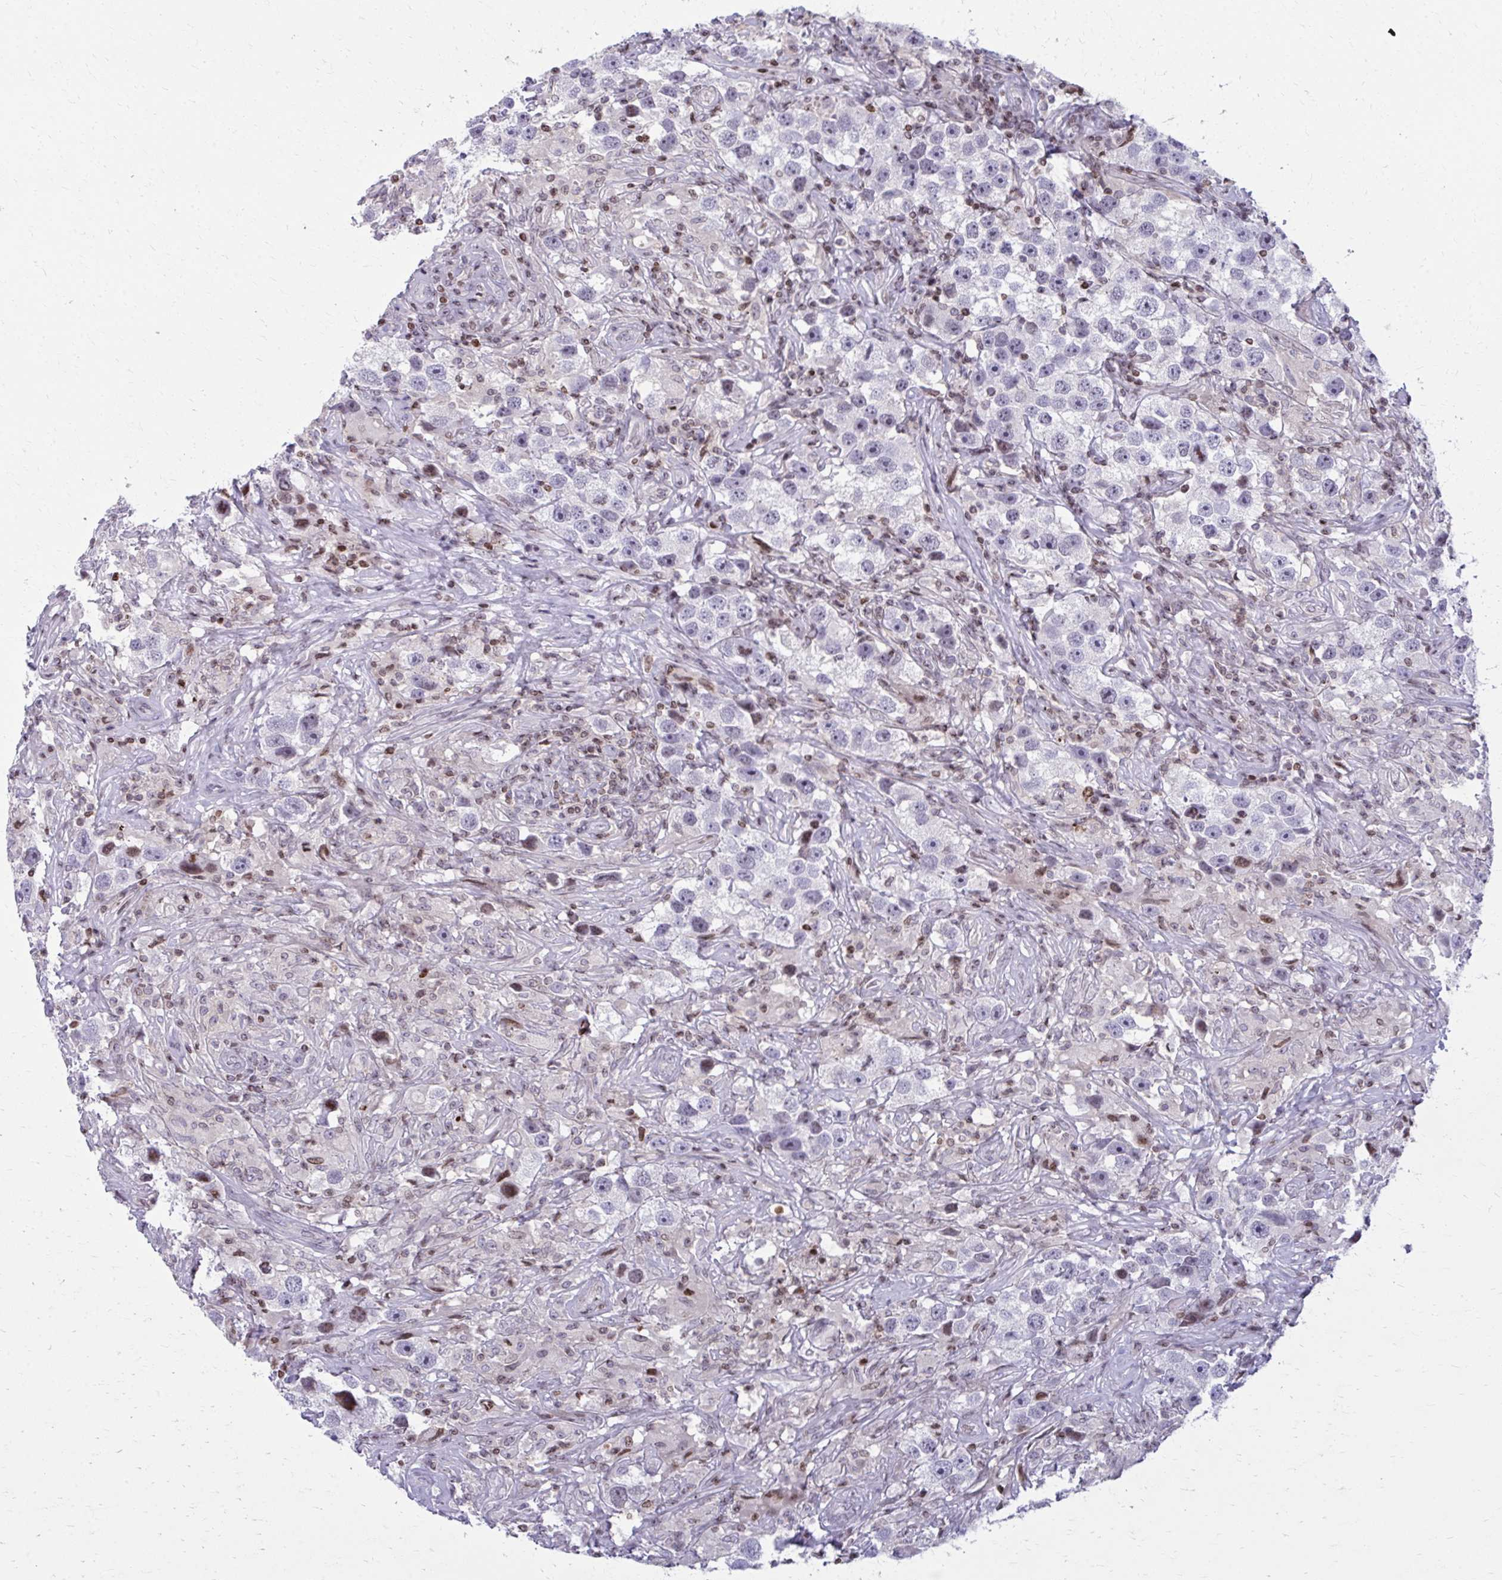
{"staining": {"intensity": "negative", "quantity": "none", "location": "none"}, "tissue": "testis cancer", "cell_type": "Tumor cells", "image_type": "cancer", "snomed": [{"axis": "morphology", "description": "Seminoma, NOS"}, {"axis": "topography", "description": "Testis"}], "caption": "Testis cancer was stained to show a protein in brown. There is no significant positivity in tumor cells. (Stains: DAB (3,3'-diaminobenzidine) IHC with hematoxylin counter stain, Microscopy: brightfield microscopy at high magnification).", "gene": "AP5M1", "patient": {"sex": "male", "age": 49}}